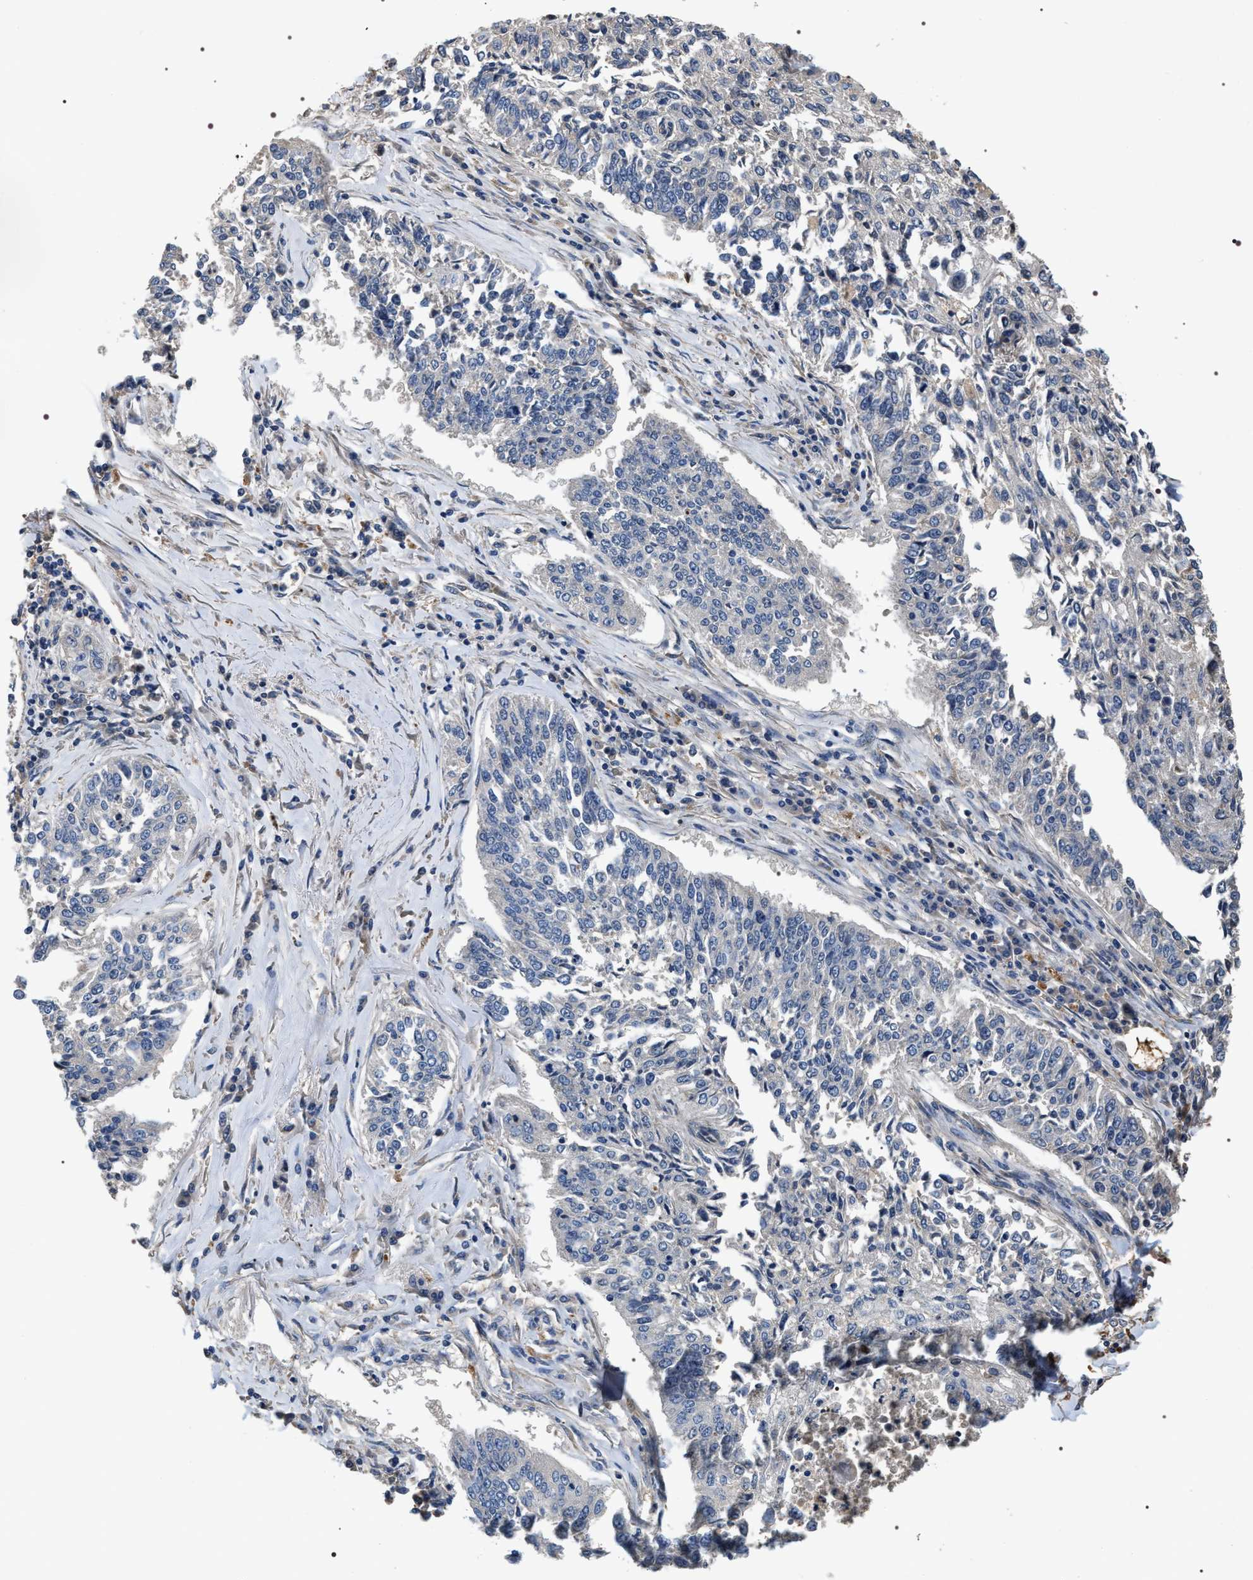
{"staining": {"intensity": "negative", "quantity": "none", "location": "none"}, "tissue": "lung cancer", "cell_type": "Tumor cells", "image_type": "cancer", "snomed": [{"axis": "morphology", "description": "Normal tissue, NOS"}, {"axis": "morphology", "description": "Squamous cell carcinoma, NOS"}, {"axis": "topography", "description": "Cartilage tissue"}, {"axis": "topography", "description": "Bronchus"}, {"axis": "topography", "description": "Lung"}], "caption": "Image shows no protein positivity in tumor cells of lung squamous cell carcinoma tissue.", "gene": "C7orf25", "patient": {"sex": "female", "age": 49}}